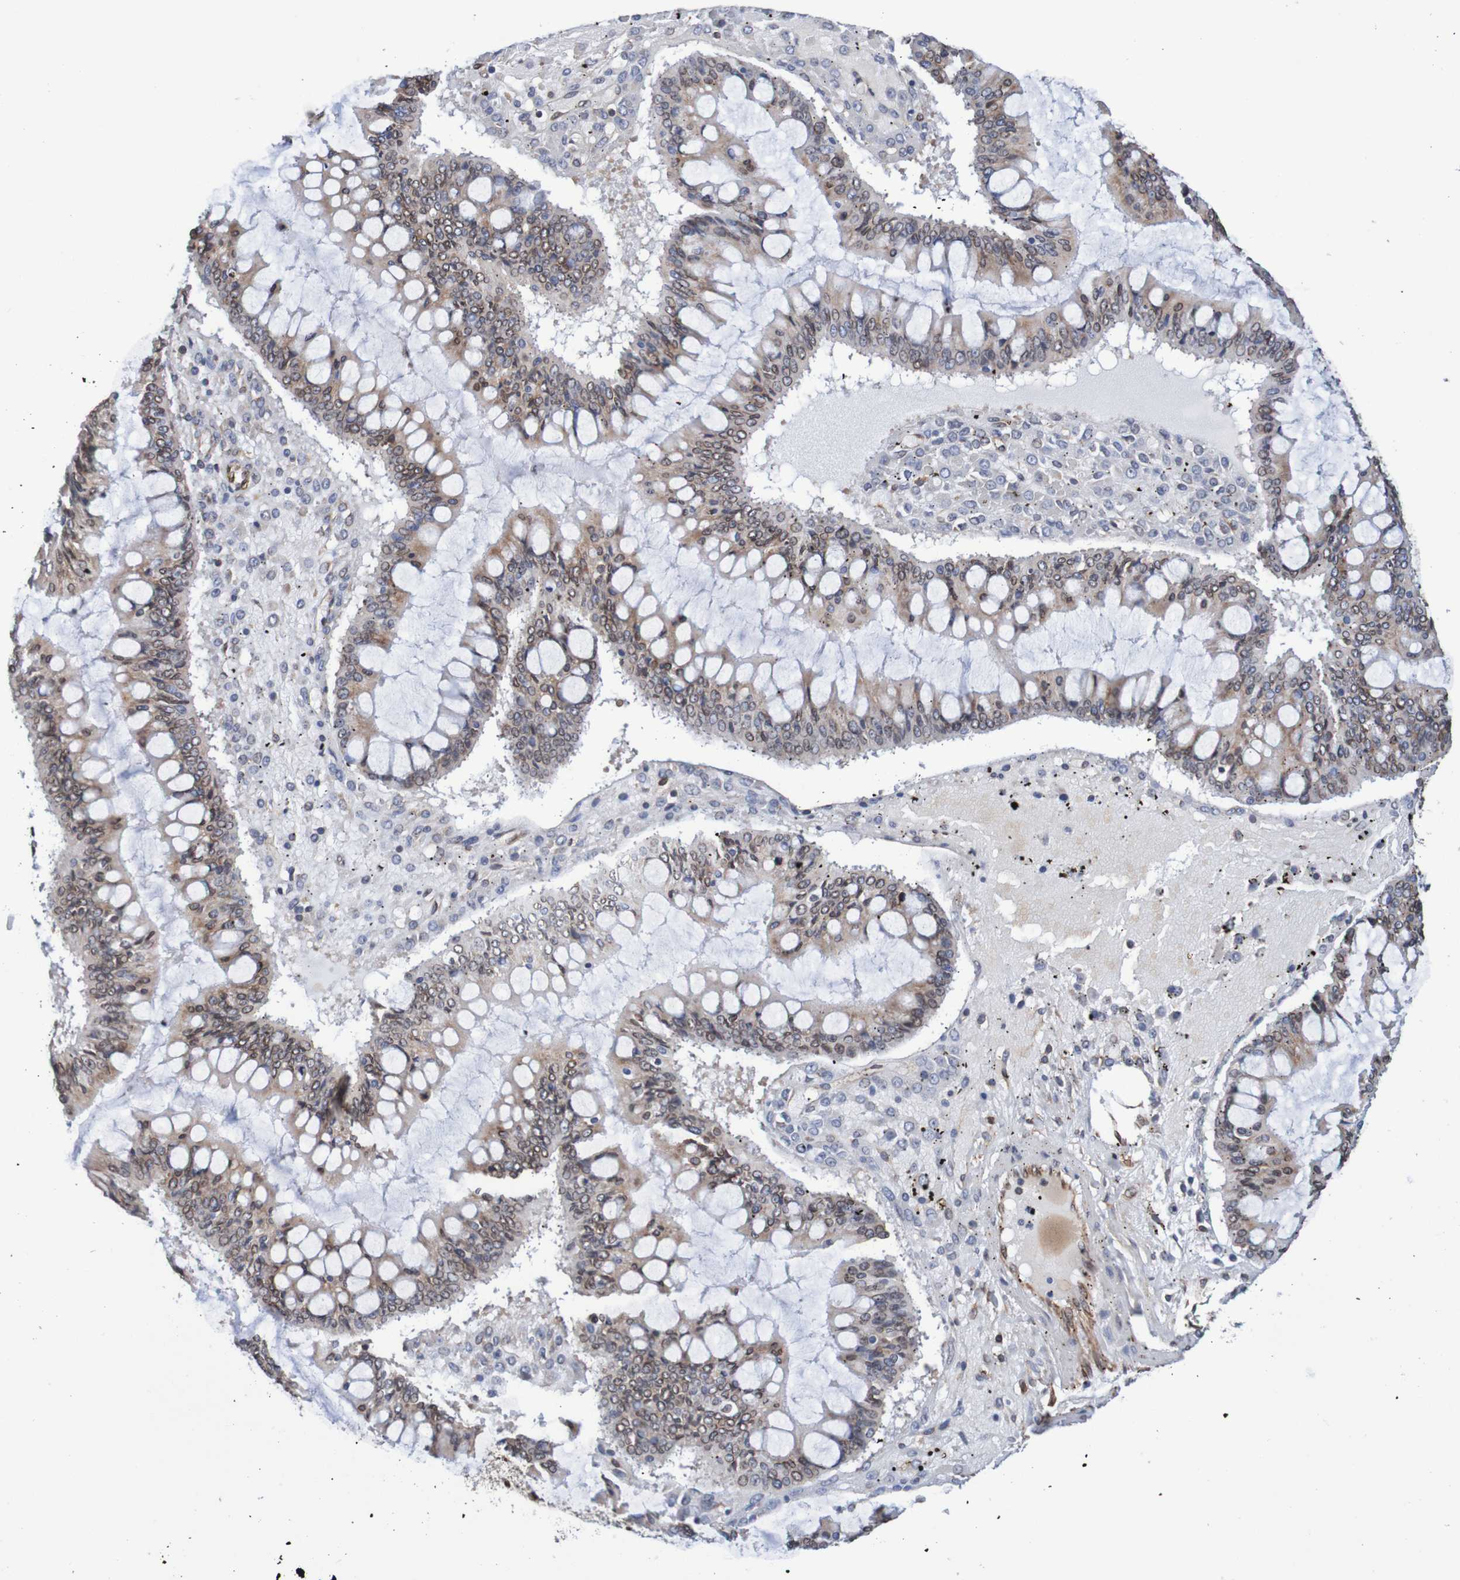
{"staining": {"intensity": "weak", "quantity": "25%-75%", "location": "cytoplasmic/membranous,nuclear"}, "tissue": "ovarian cancer", "cell_type": "Tumor cells", "image_type": "cancer", "snomed": [{"axis": "morphology", "description": "Cystadenocarcinoma, mucinous, NOS"}, {"axis": "topography", "description": "Ovary"}], "caption": "Weak cytoplasmic/membranous and nuclear protein expression is present in approximately 25%-75% of tumor cells in ovarian mucinous cystadenocarcinoma. The protein is shown in brown color, while the nuclei are stained blue.", "gene": "TMEM109", "patient": {"sex": "female", "age": 73}}